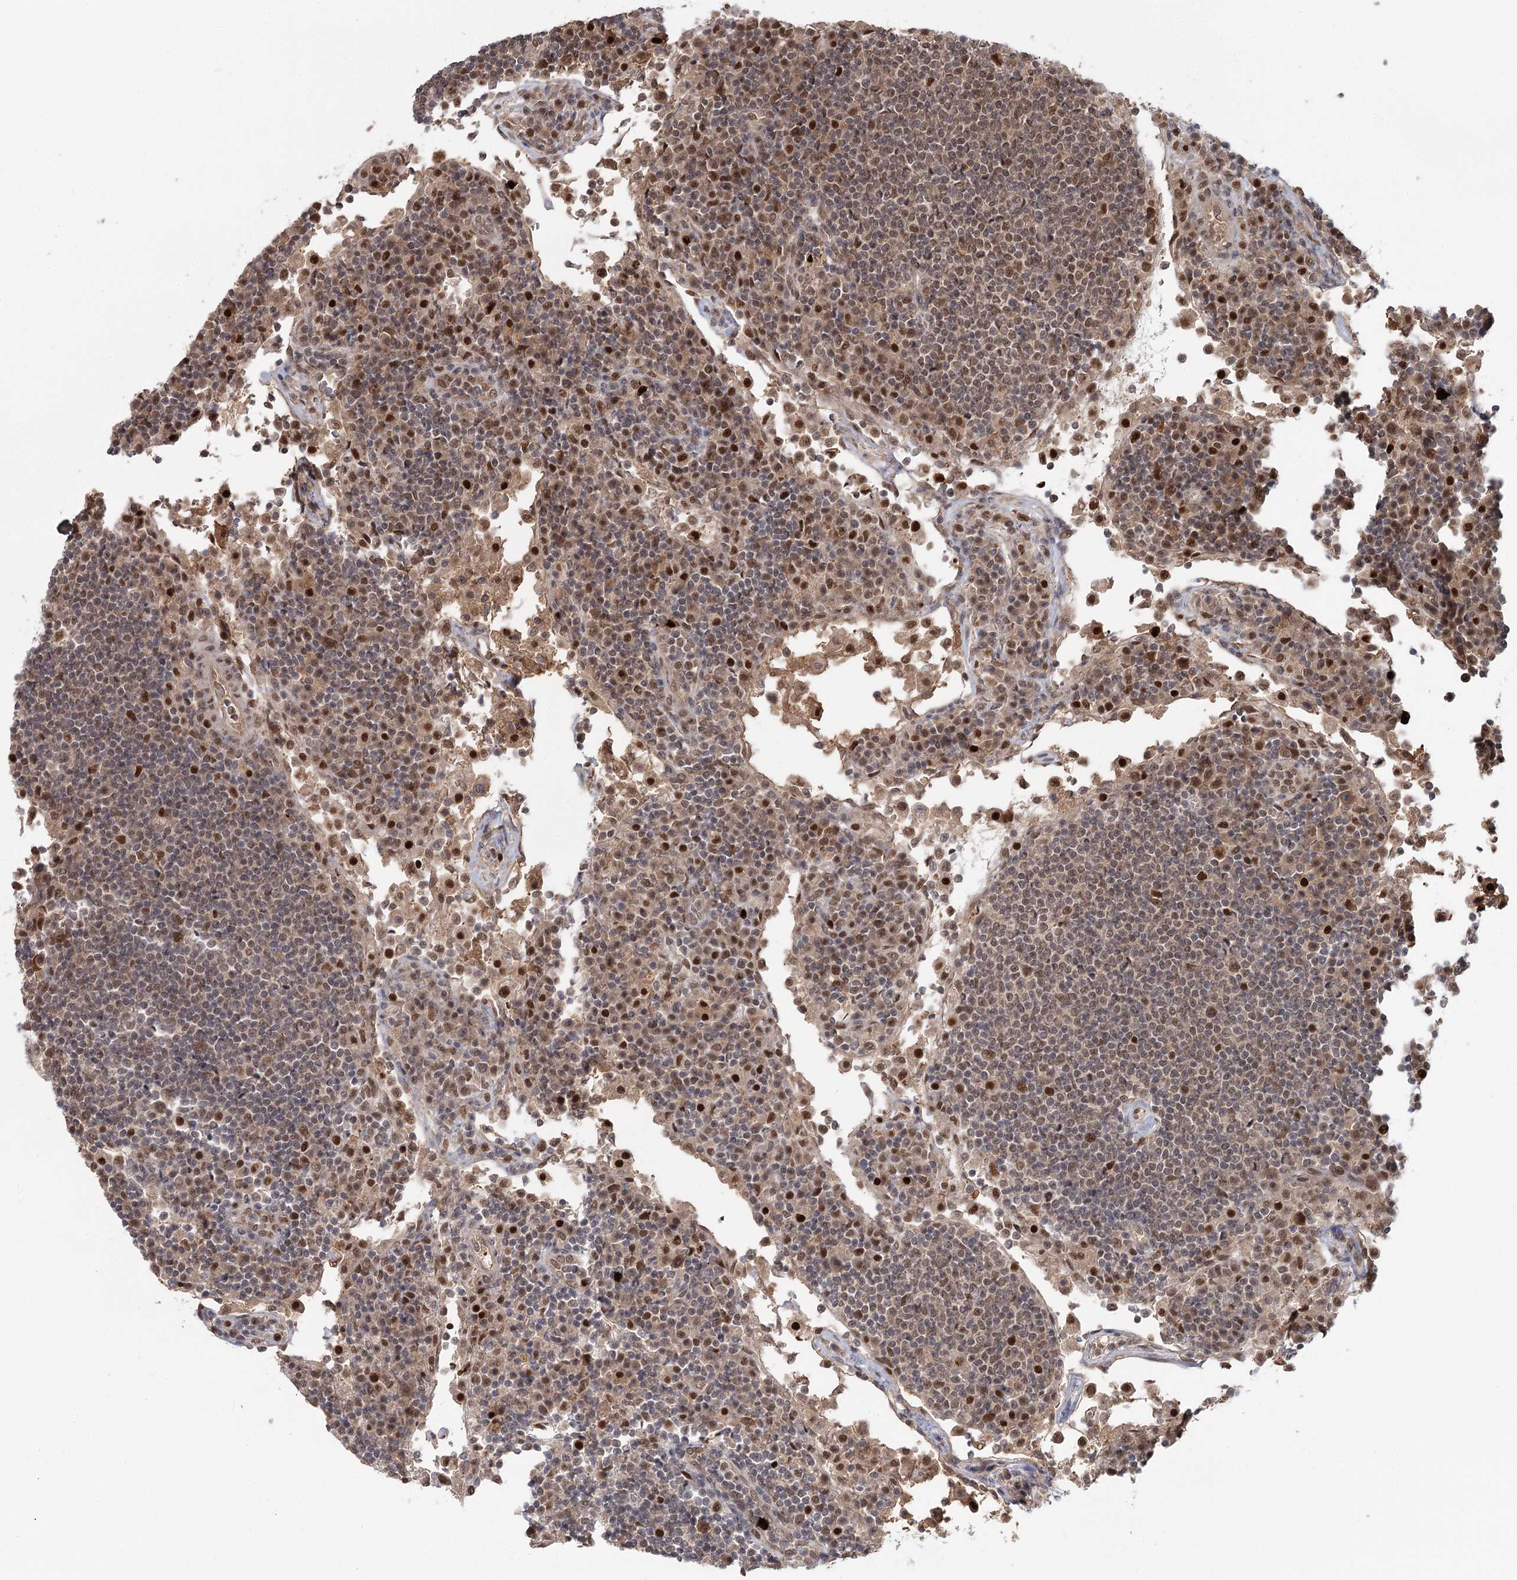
{"staining": {"intensity": "weak", "quantity": ">75%", "location": "cytoplasmic/membranous,nuclear"}, "tissue": "lymph node", "cell_type": "Germinal center cells", "image_type": "normal", "snomed": [{"axis": "morphology", "description": "Normal tissue, NOS"}, {"axis": "topography", "description": "Lymph node"}], "caption": "Weak cytoplasmic/membranous,nuclear staining is identified in about >75% of germinal center cells in normal lymph node. (DAB (3,3'-diaminobenzidine) = brown stain, brightfield microscopy at high magnification).", "gene": "N6AMT1", "patient": {"sex": "female", "age": 53}}